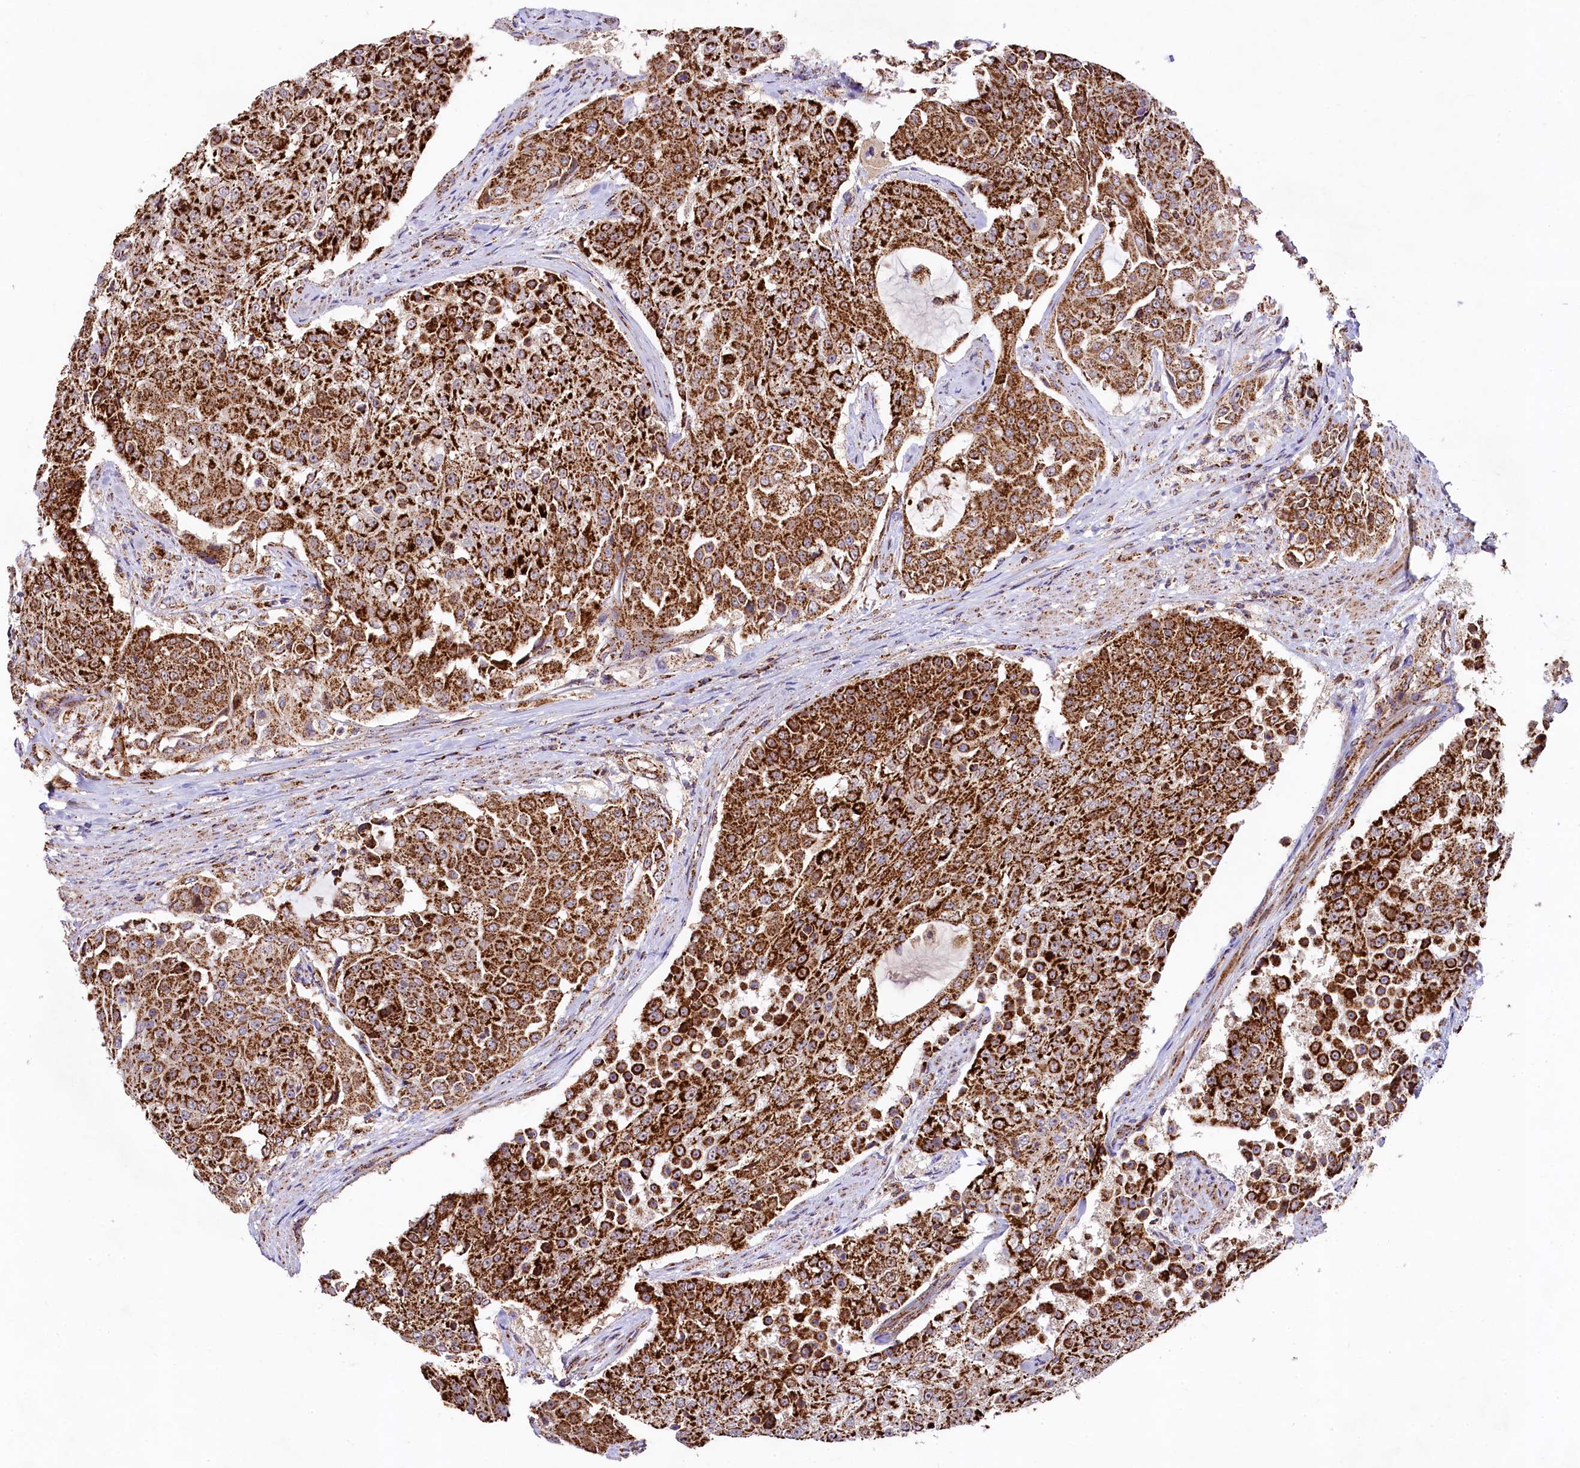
{"staining": {"intensity": "strong", "quantity": ">75%", "location": "cytoplasmic/membranous"}, "tissue": "urothelial cancer", "cell_type": "Tumor cells", "image_type": "cancer", "snomed": [{"axis": "morphology", "description": "Urothelial carcinoma, High grade"}, {"axis": "topography", "description": "Urinary bladder"}], "caption": "Brown immunohistochemical staining in human urothelial cancer reveals strong cytoplasmic/membranous expression in approximately >75% of tumor cells. (DAB (3,3'-diaminobenzidine) = brown stain, brightfield microscopy at high magnification).", "gene": "CLYBL", "patient": {"sex": "female", "age": 63}}